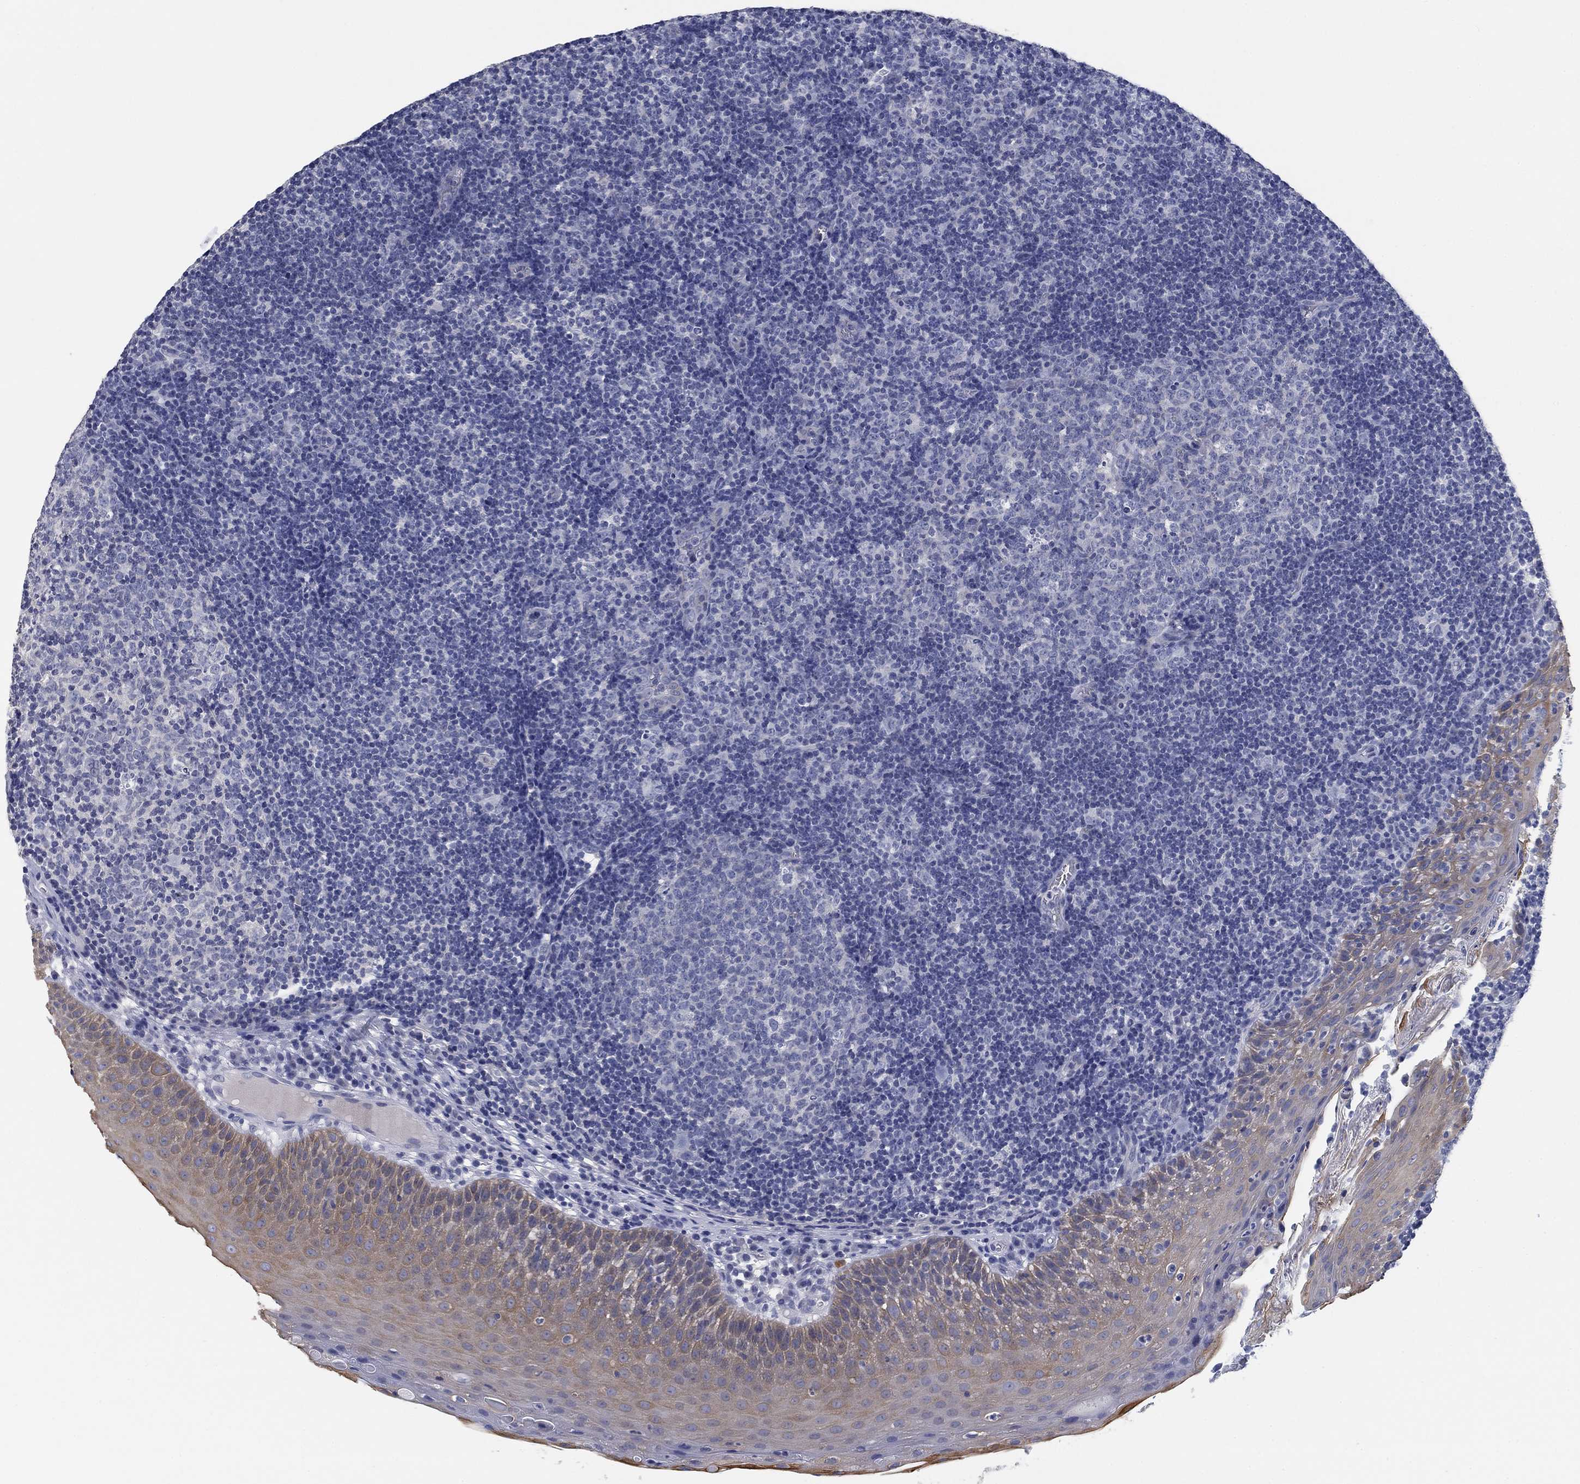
{"staining": {"intensity": "negative", "quantity": "none", "location": "none"}, "tissue": "tonsil", "cell_type": "Germinal center cells", "image_type": "normal", "snomed": [{"axis": "morphology", "description": "Normal tissue, NOS"}, {"axis": "topography", "description": "Tonsil"}], "caption": "Tonsil stained for a protein using immunohistochemistry (IHC) shows no positivity germinal center cells.", "gene": "CLUL1", "patient": {"sex": "female", "age": 5}}